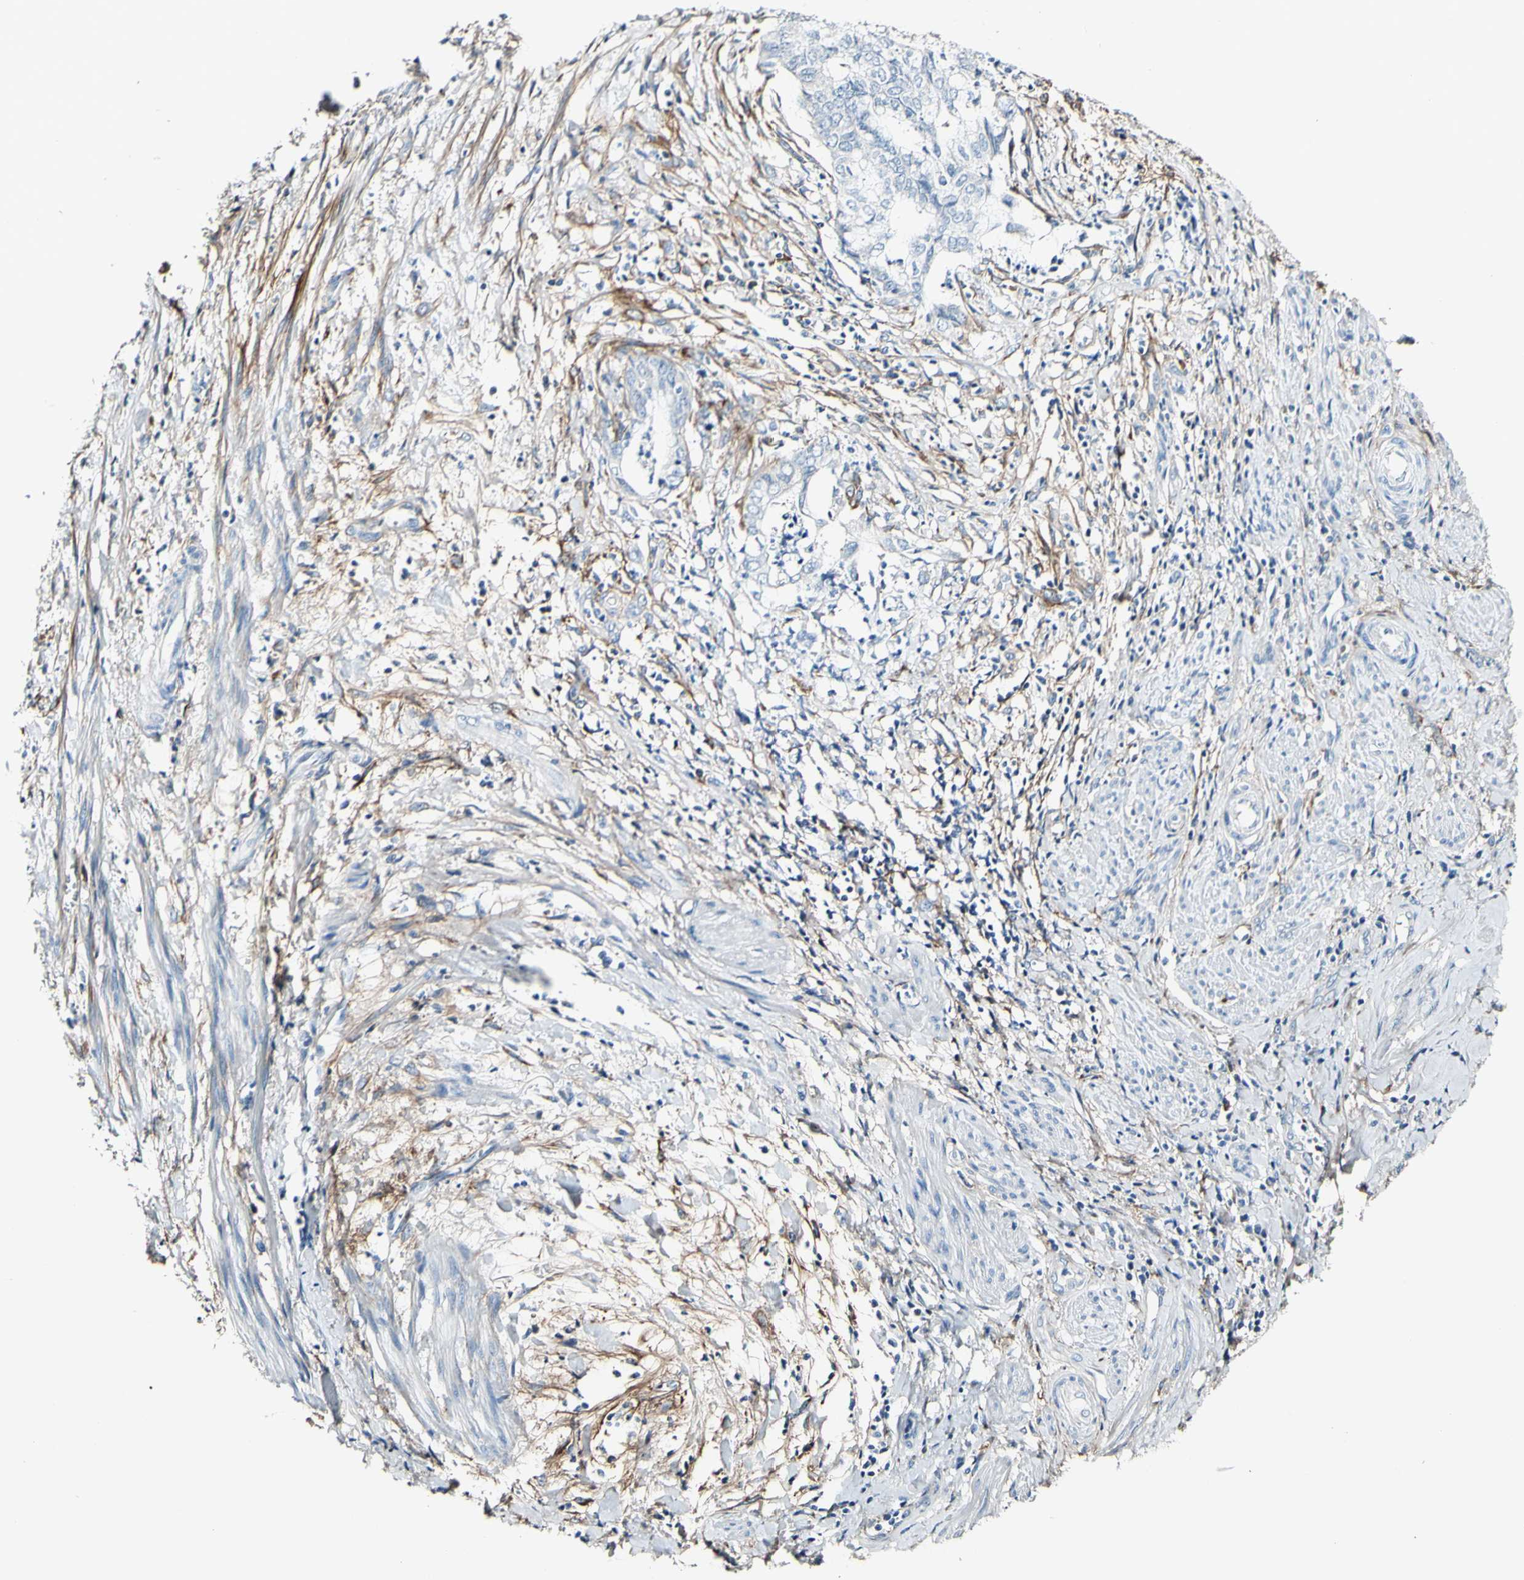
{"staining": {"intensity": "negative", "quantity": "none", "location": "none"}, "tissue": "endometrial cancer", "cell_type": "Tumor cells", "image_type": "cancer", "snomed": [{"axis": "morphology", "description": "Necrosis, NOS"}, {"axis": "morphology", "description": "Adenocarcinoma, NOS"}, {"axis": "topography", "description": "Endometrium"}], "caption": "This is an IHC photomicrograph of human endometrial cancer. There is no positivity in tumor cells.", "gene": "COL6A3", "patient": {"sex": "female", "age": 79}}